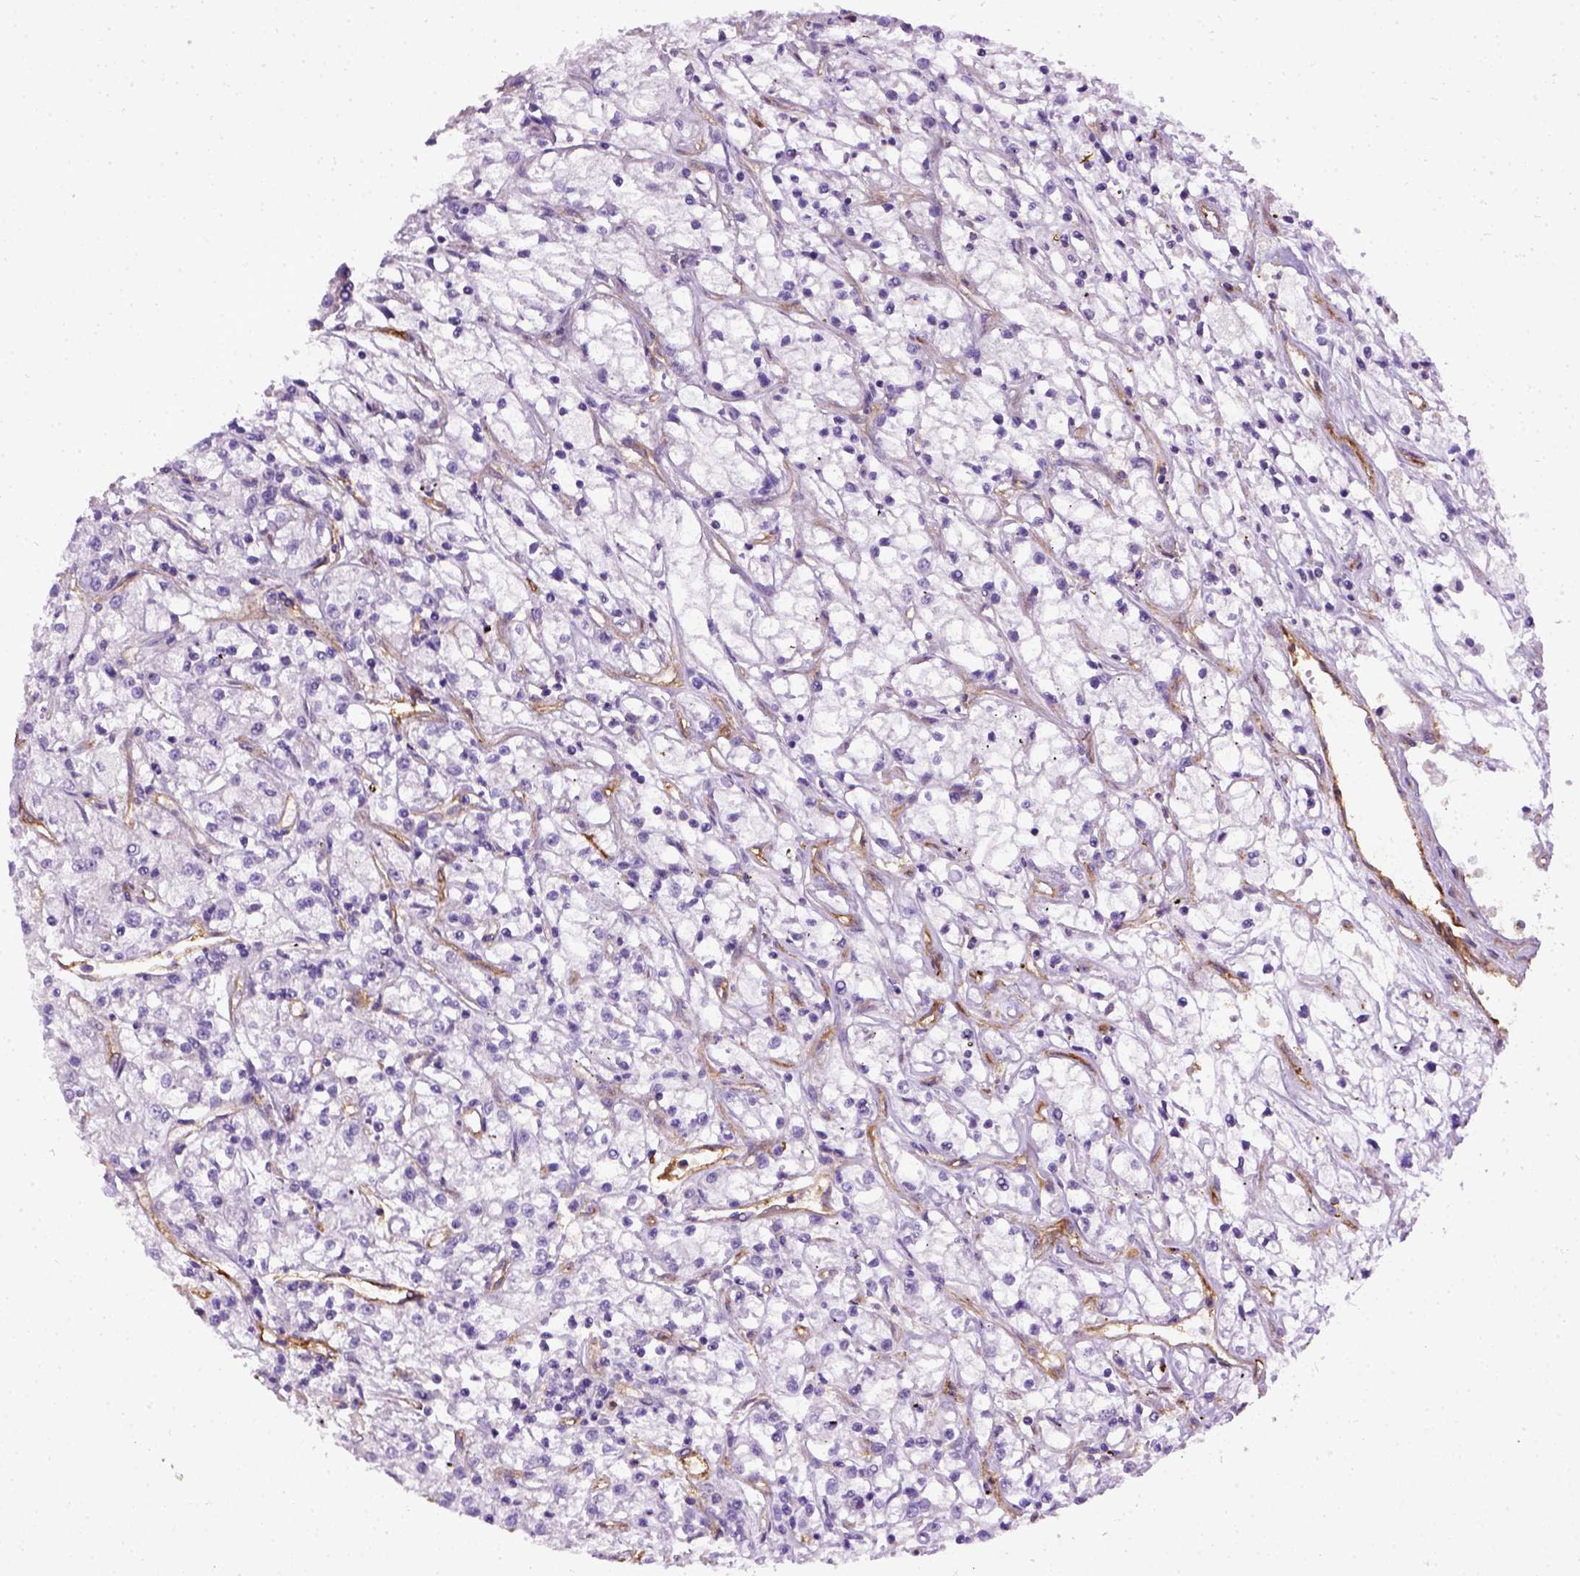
{"staining": {"intensity": "negative", "quantity": "none", "location": "none"}, "tissue": "renal cancer", "cell_type": "Tumor cells", "image_type": "cancer", "snomed": [{"axis": "morphology", "description": "Adenocarcinoma, NOS"}, {"axis": "topography", "description": "Kidney"}], "caption": "This is a image of immunohistochemistry (IHC) staining of renal cancer (adenocarcinoma), which shows no positivity in tumor cells. The staining was performed using DAB (3,3'-diaminobenzidine) to visualize the protein expression in brown, while the nuclei were stained in blue with hematoxylin (Magnification: 20x).", "gene": "ENG", "patient": {"sex": "female", "age": 59}}